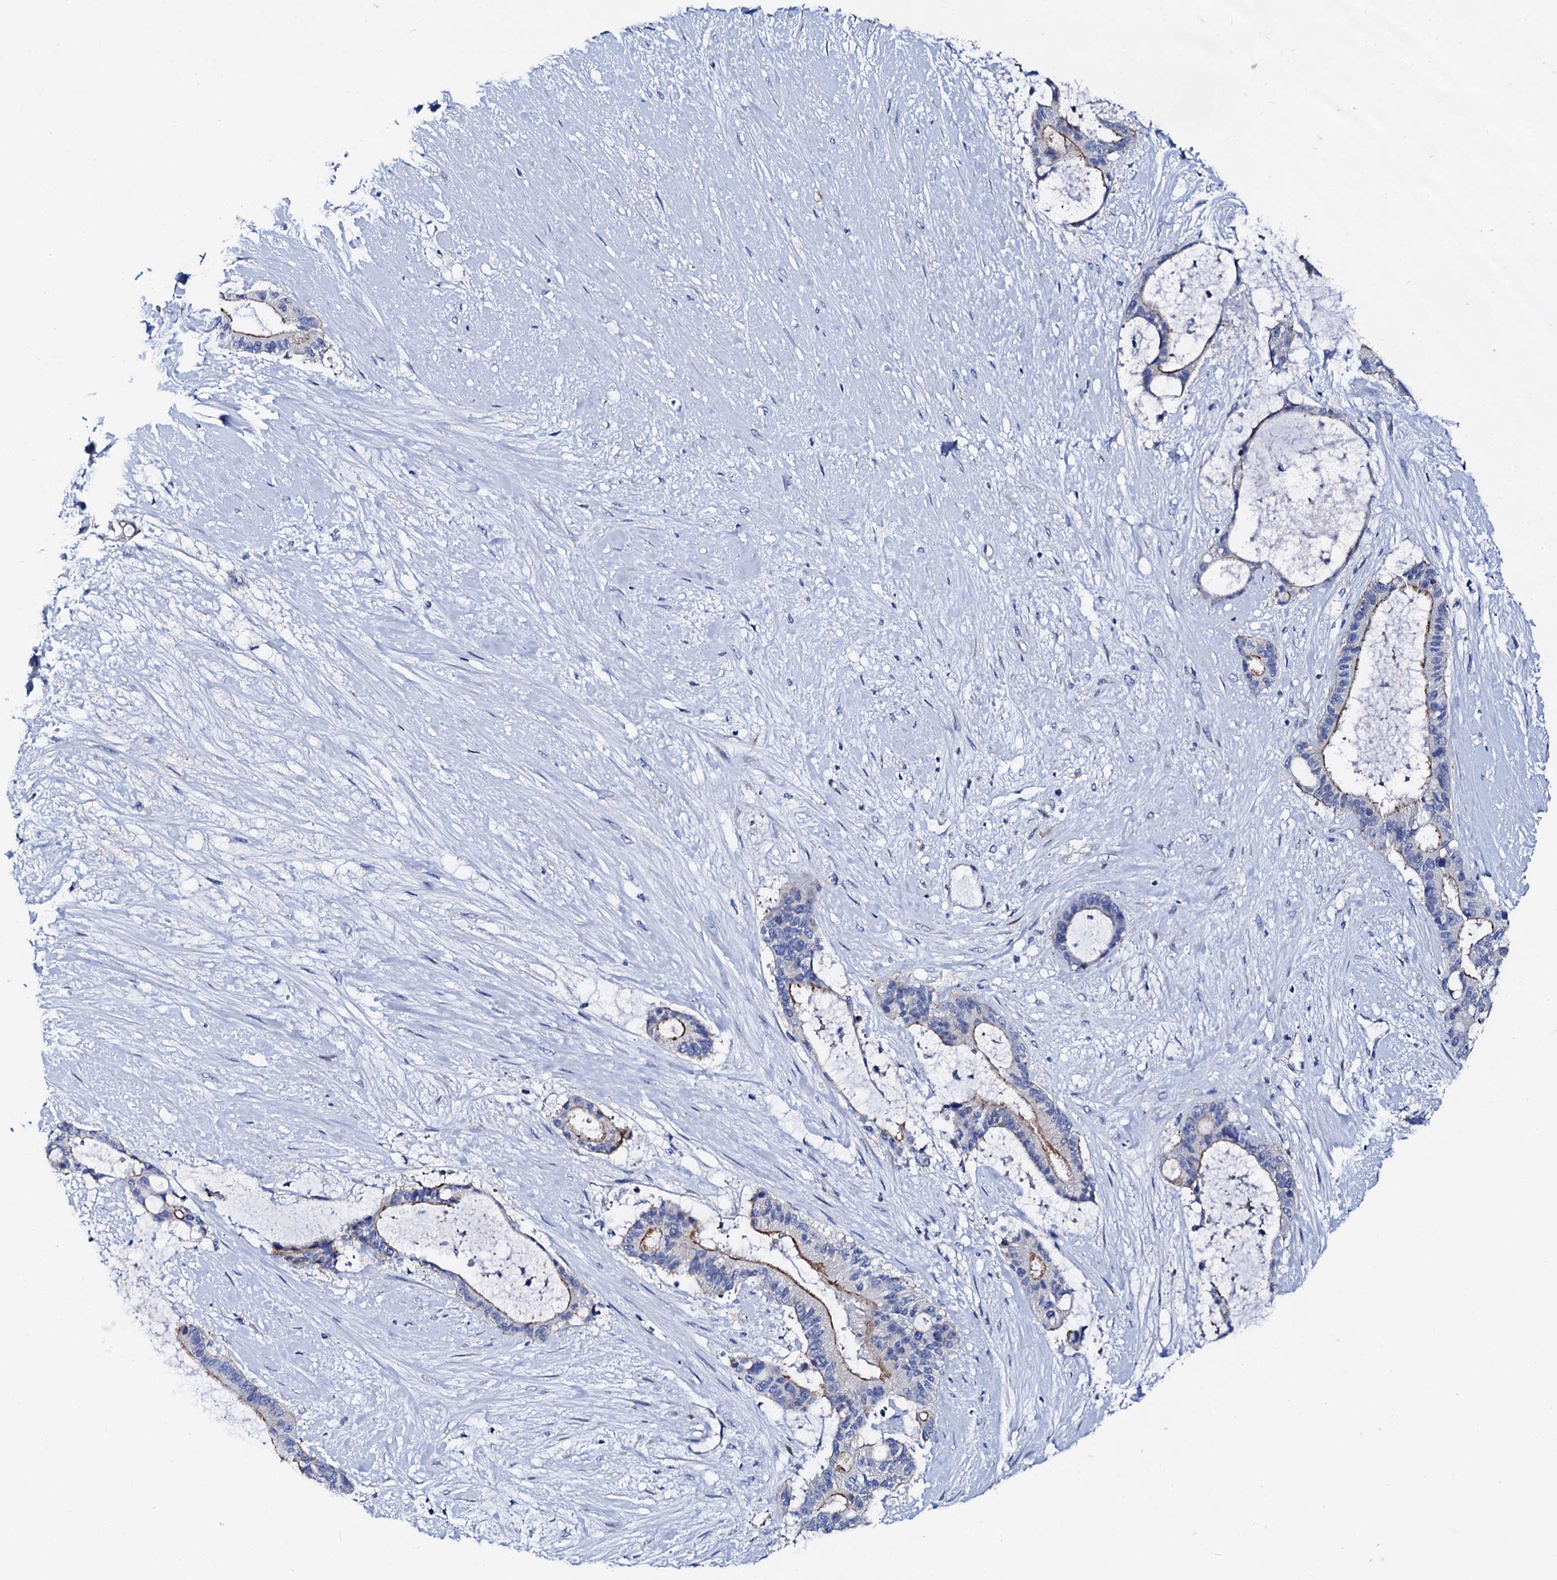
{"staining": {"intensity": "moderate", "quantity": "<25%", "location": "cytoplasmic/membranous"}, "tissue": "liver cancer", "cell_type": "Tumor cells", "image_type": "cancer", "snomed": [{"axis": "morphology", "description": "Normal tissue, NOS"}, {"axis": "morphology", "description": "Cholangiocarcinoma"}, {"axis": "topography", "description": "Liver"}, {"axis": "topography", "description": "Peripheral nerve tissue"}], "caption": "Immunohistochemical staining of human liver cancer (cholangiocarcinoma) shows low levels of moderate cytoplasmic/membranous protein positivity in approximately <25% of tumor cells.", "gene": "TRDN", "patient": {"sex": "female", "age": 73}}